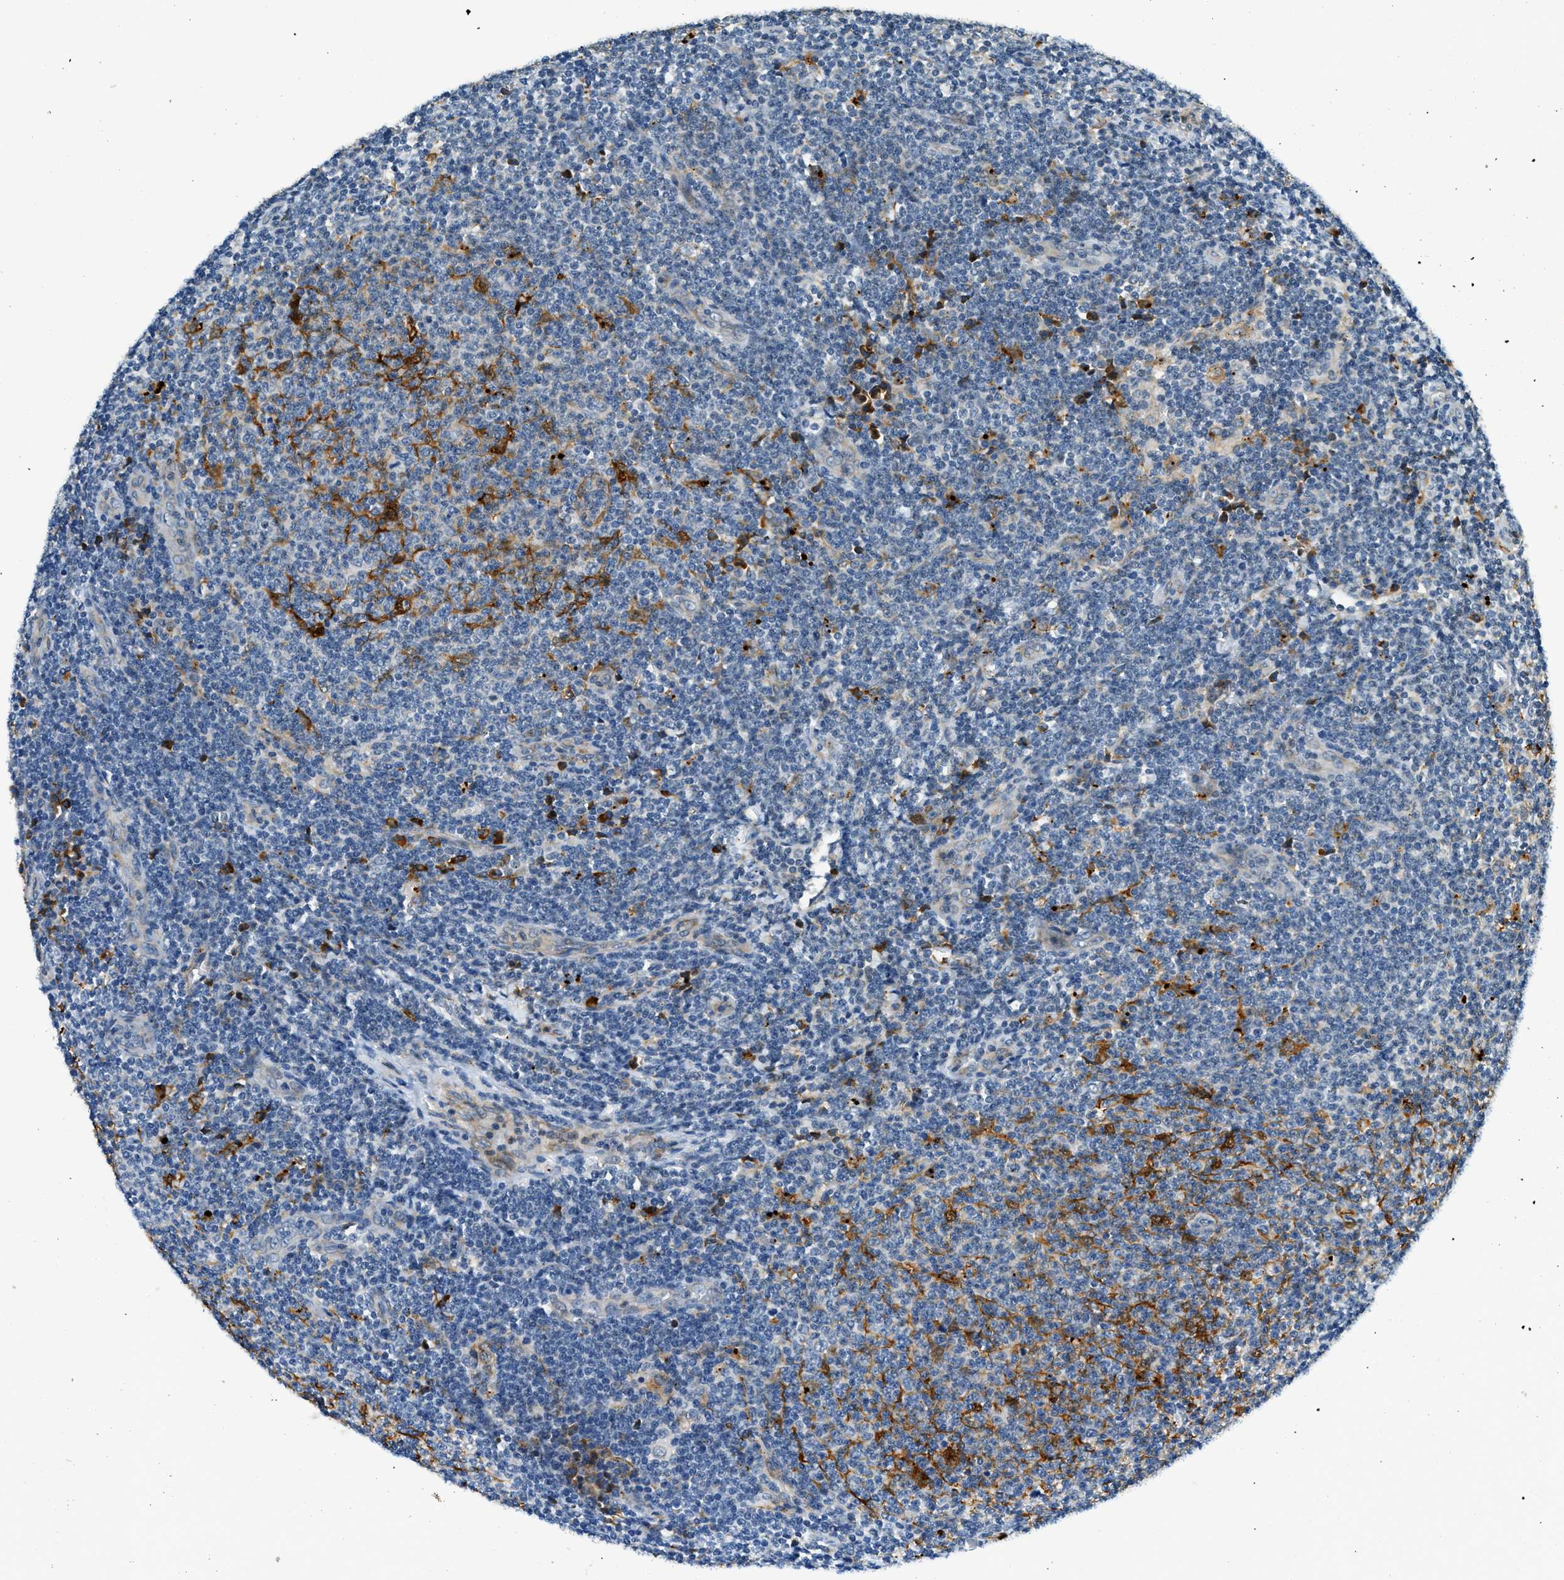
{"staining": {"intensity": "negative", "quantity": "none", "location": "none"}, "tissue": "lymphoma", "cell_type": "Tumor cells", "image_type": "cancer", "snomed": [{"axis": "morphology", "description": "Malignant lymphoma, non-Hodgkin's type, Low grade"}, {"axis": "topography", "description": "Lymph node"}], "caption": "Immunohistochemistry histopathology image of neoplastic tissue: lymphoma stained with DAB shows no significant protein staining in tumor cells.", "gene": "HERC2", "patient": {"sex": "male", "age": 66}}